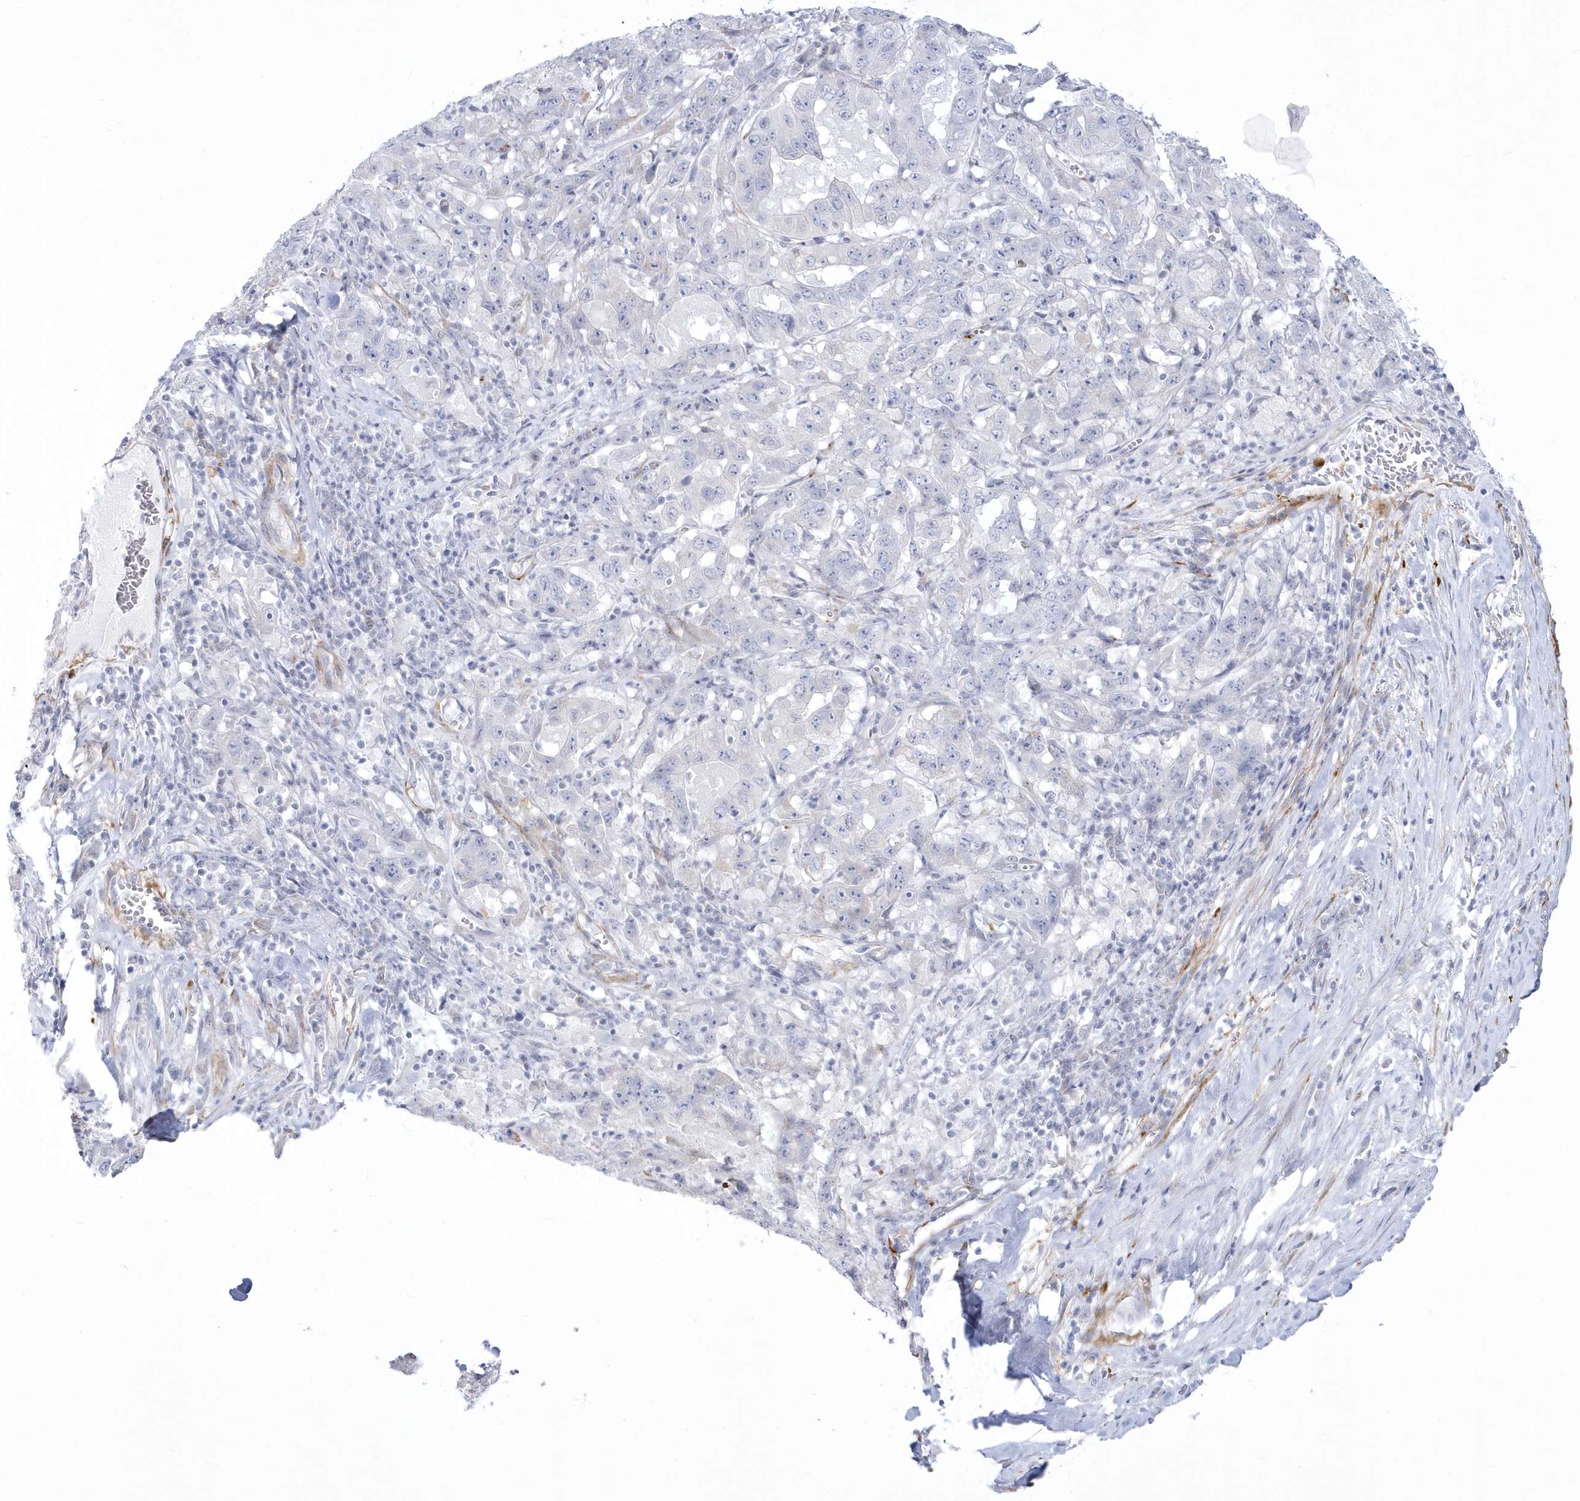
{"staining": {"intensity": "negative", "quantity": "none", "location": "none"}, "tissue": "pancreatic cancer", "cell_type": "Tumor cells", "image_type": "cancer", "snomed": [{"axis": "morphology", "description": "Adenocarcinoma, NOS"}, {"axis": "topography", "description": "Pancreas"}], "caption": "The photomicrograph exhibits no significant staining in tumor cells of pancreatic cancer (adenocarcinoma).", "gene": "WDR27", "patient": {"sex": "male", "age": 63}}